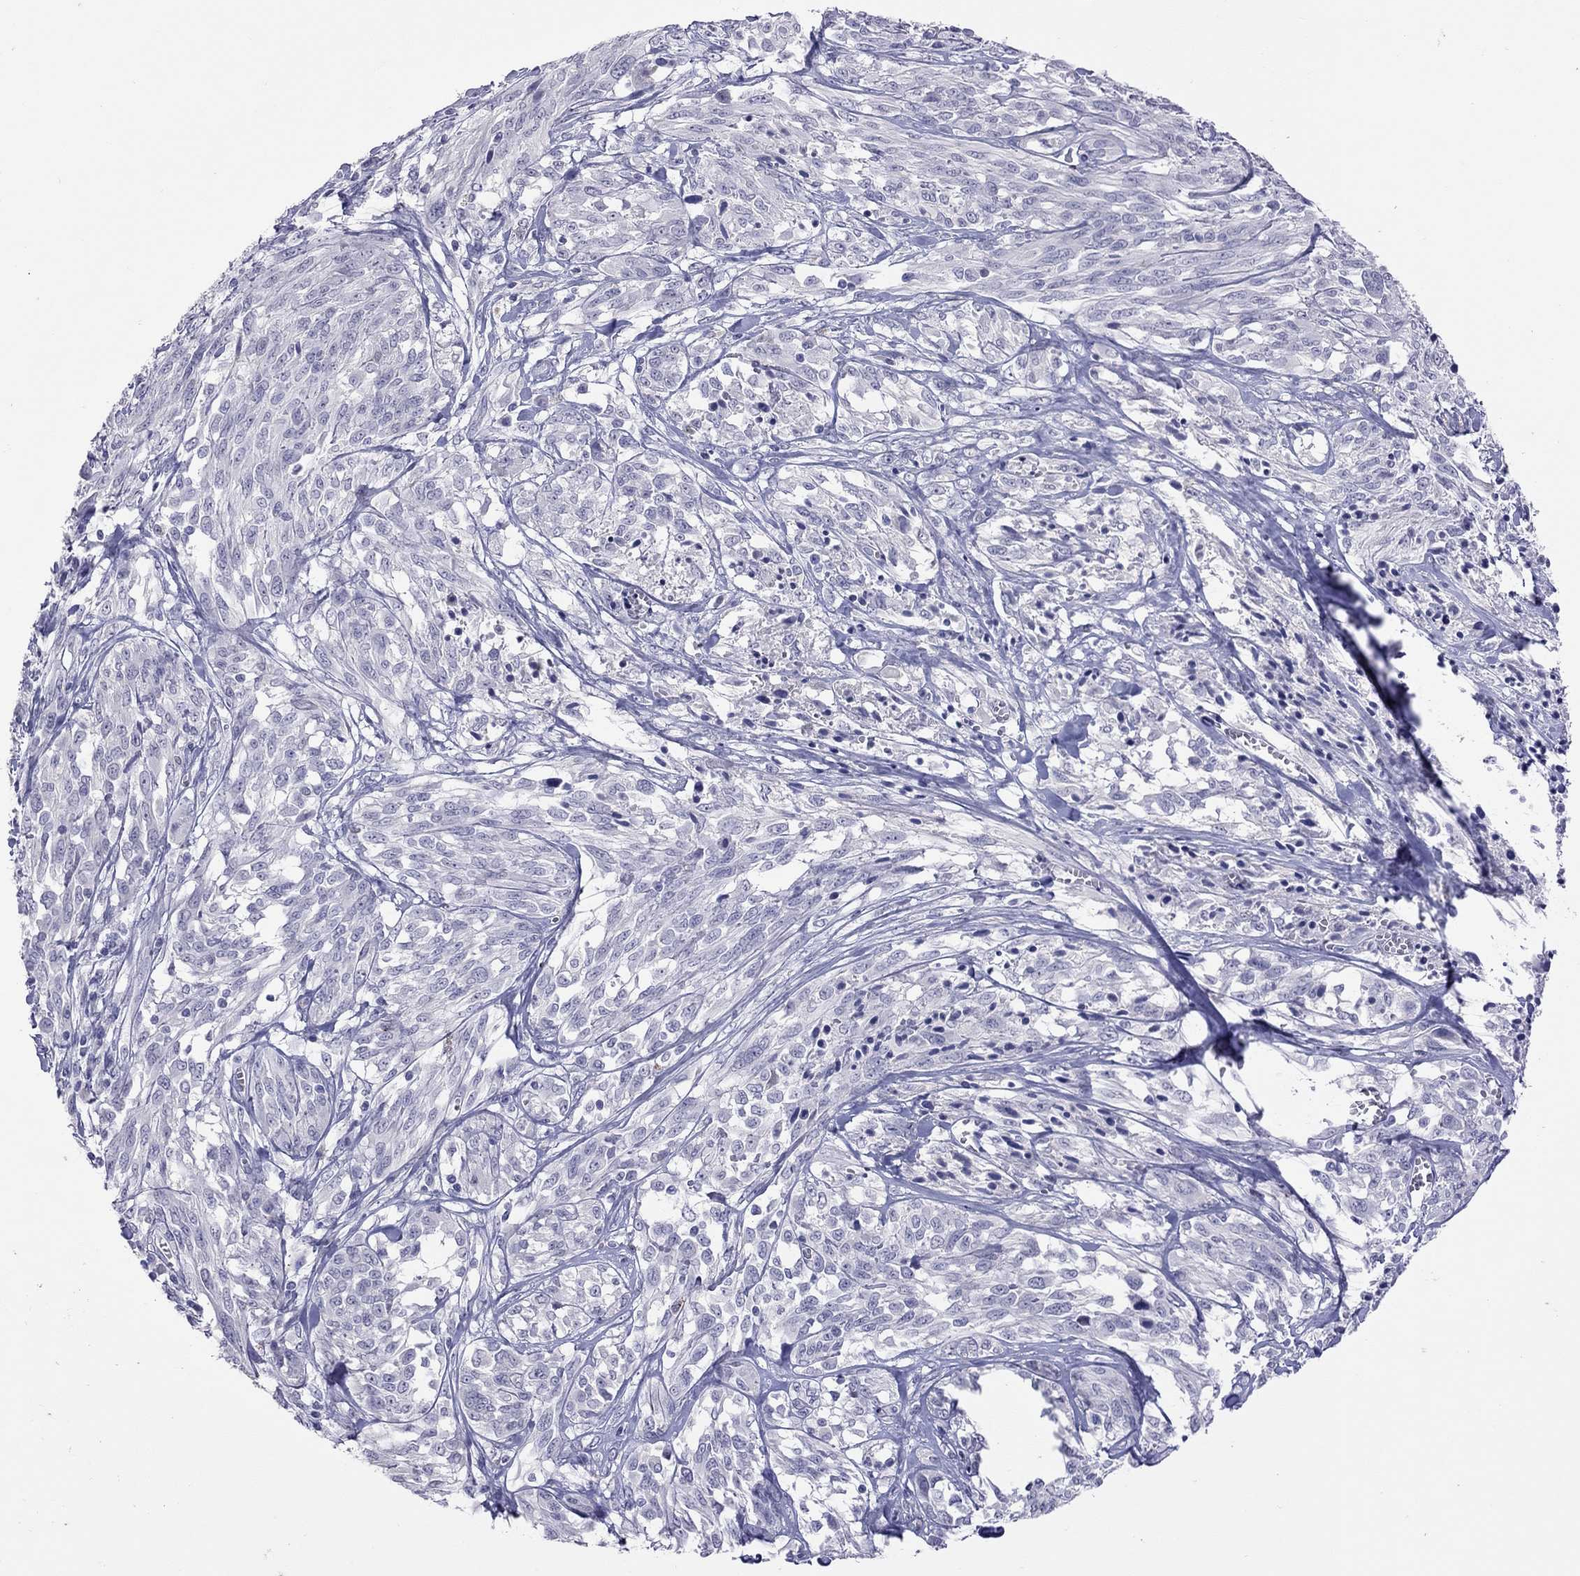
{"staining": {"intensity": "negative", "quantity": "none", "location": "none"}, "tissue": "melanoma", "cell_type": "Tumor cells", "image_type": "cancer", "snomed": [{"axis": "morphology", "description": "Malignant melanoma, NOS"}, {"axis": "topography", "description": "Skin"}], "caption": "The histopathology image shows no significant positivity in tumor cells of malignant melanoma.", "gene": "SLAMF1", "patient": {"sex": "female", "age": 91}}